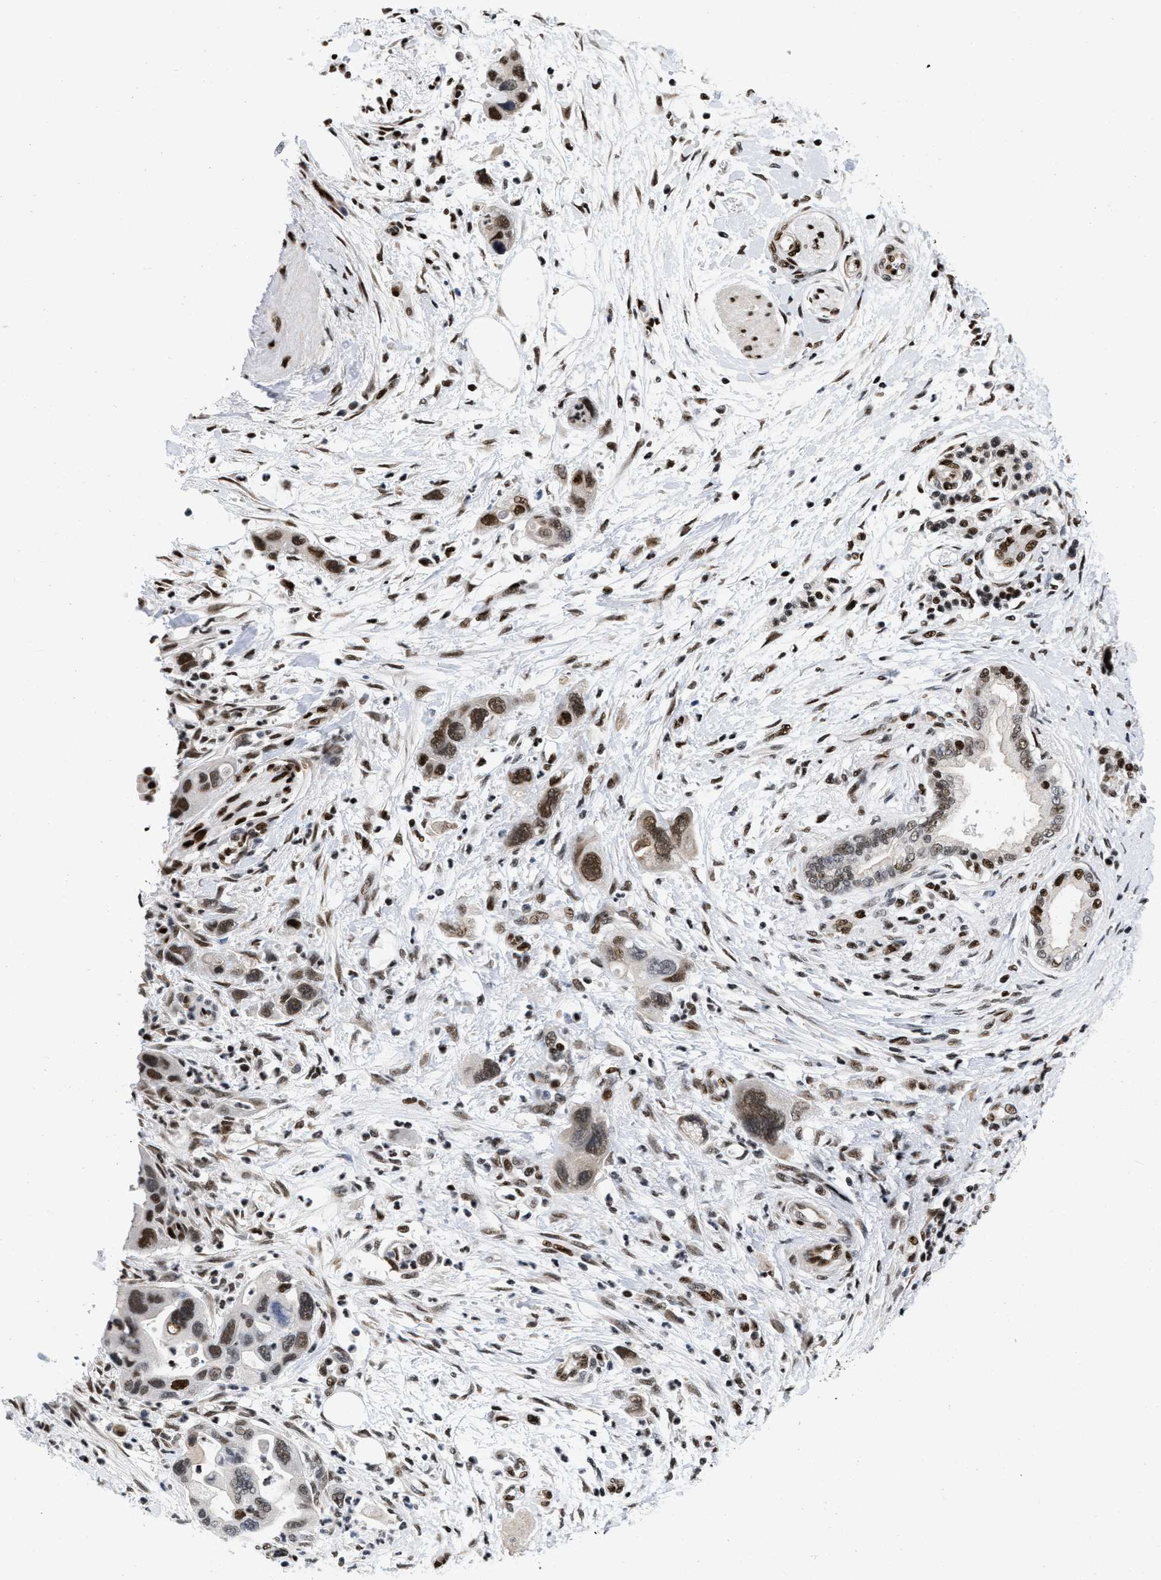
{"staining": {"intensity": "moderate", "quantity": ">75%", "location": "nuclear"}, "tissue": "pancreatic cancer", "cell_type": "Tumor cells", "image_type": "cancer", "snomed": [{"axis": "morphology", "description": "Normal tissue, NOS"}, {"axis": "morphology", "description": "Adenocarcinoma, NOS"}, {"axis": "topography", "description": "Pancreas"}], "caption": "Adenocarcinoma (pancreatic) tissue demonstrates moderate nuclear positivity in about >75% of tumor cells", "gene": "CREB1", "patient": {"sex": "female", "age": 71}}